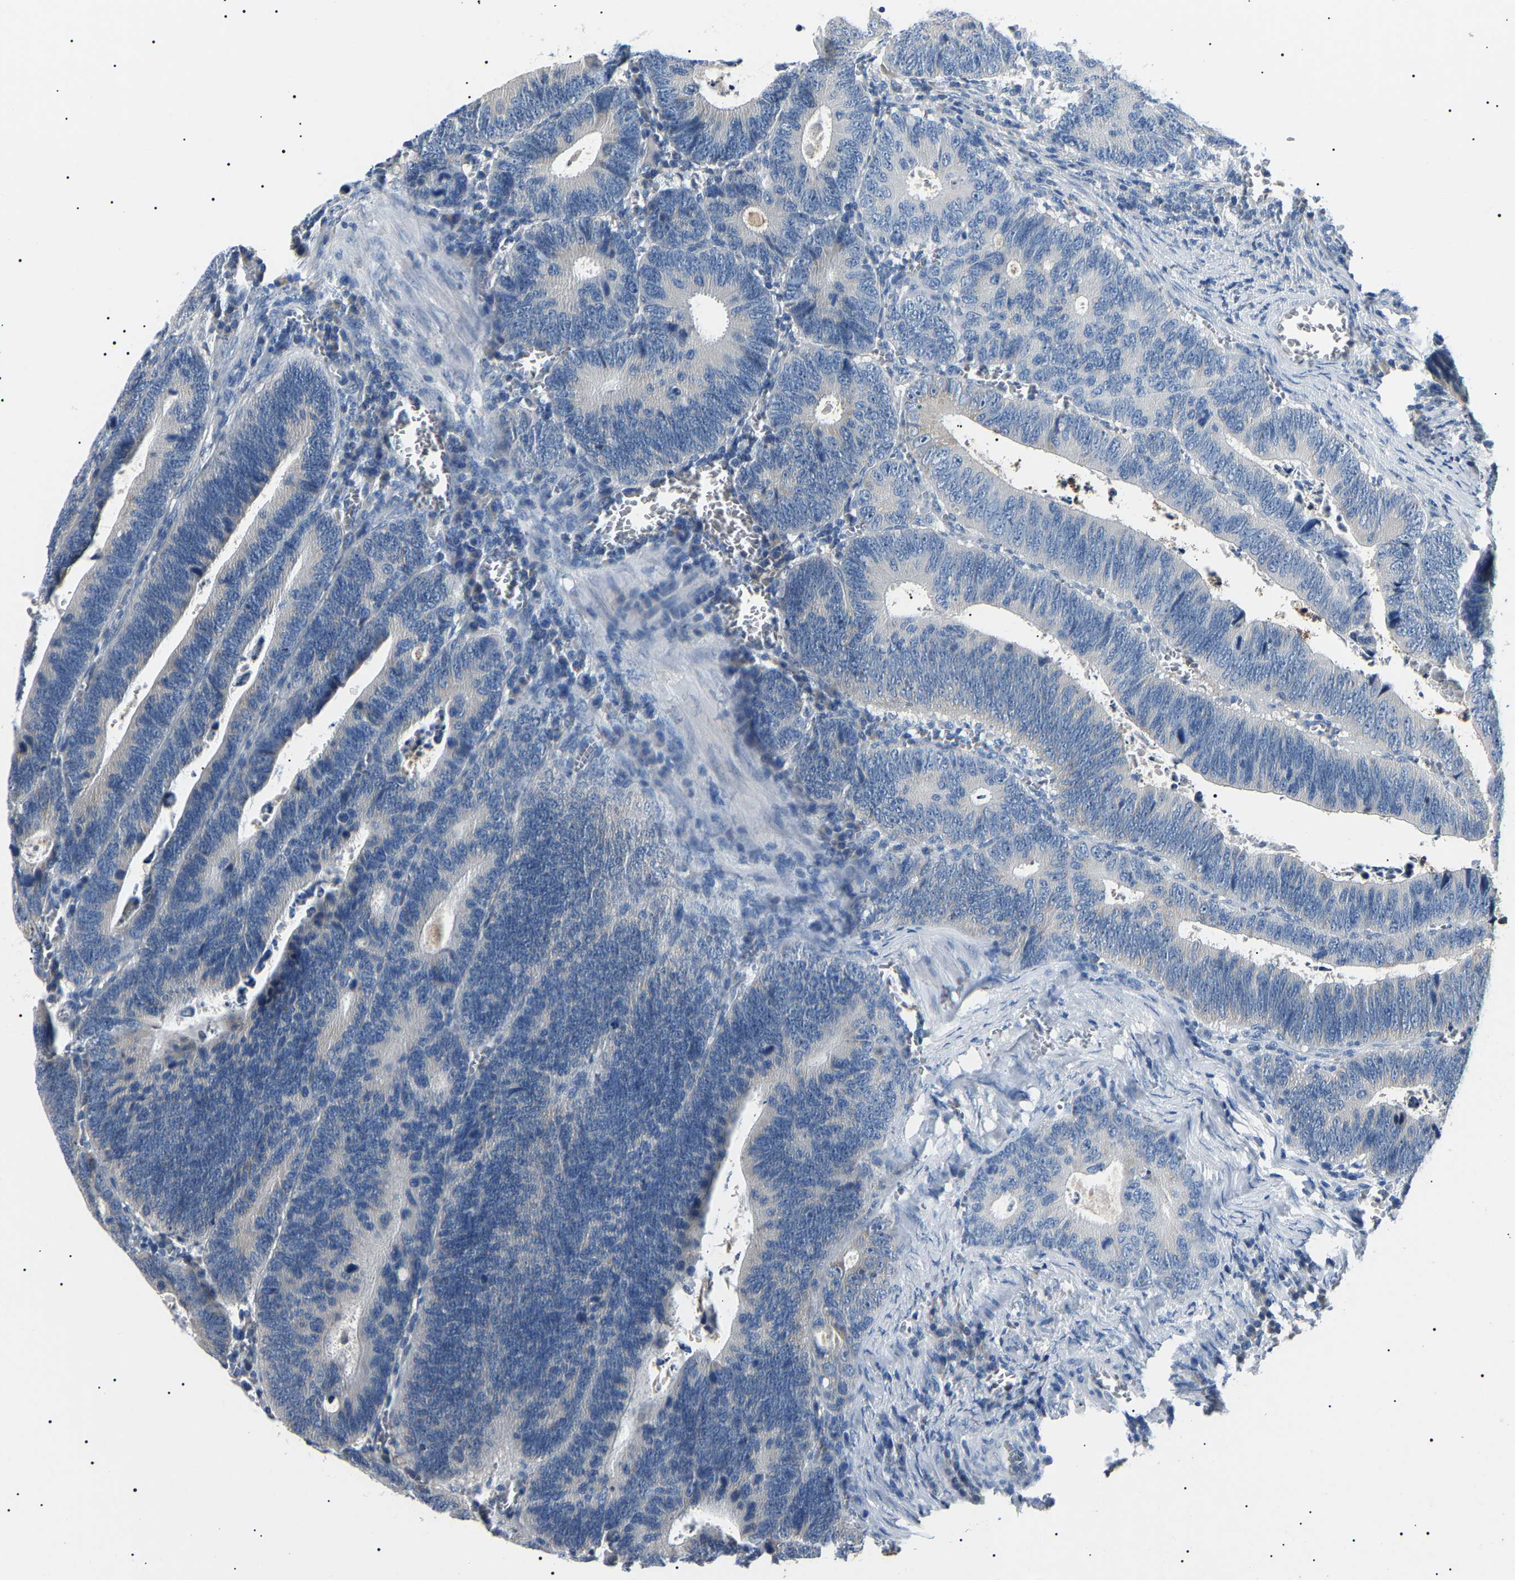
{"staining": {"intensity": "negative", "quantity": "none", "location": "none"}, "tissue": "colorectal cancer", "cell_type": "Tumor cells", "image_type": "cancer", "snomed": [{"axis": "morphology", "description": "Inflammation, NOS"}, {"axis": "morphology", "description": "Adenocarcinoma, NOS"}, {"axis": "topography", "description": "Colon"}], "caption": "Tumor cells show no significant expression in colorectal cancer (adenocarcinoma).", "gene": "KLK15", "patient": {"sex": "male", "age": 72}}